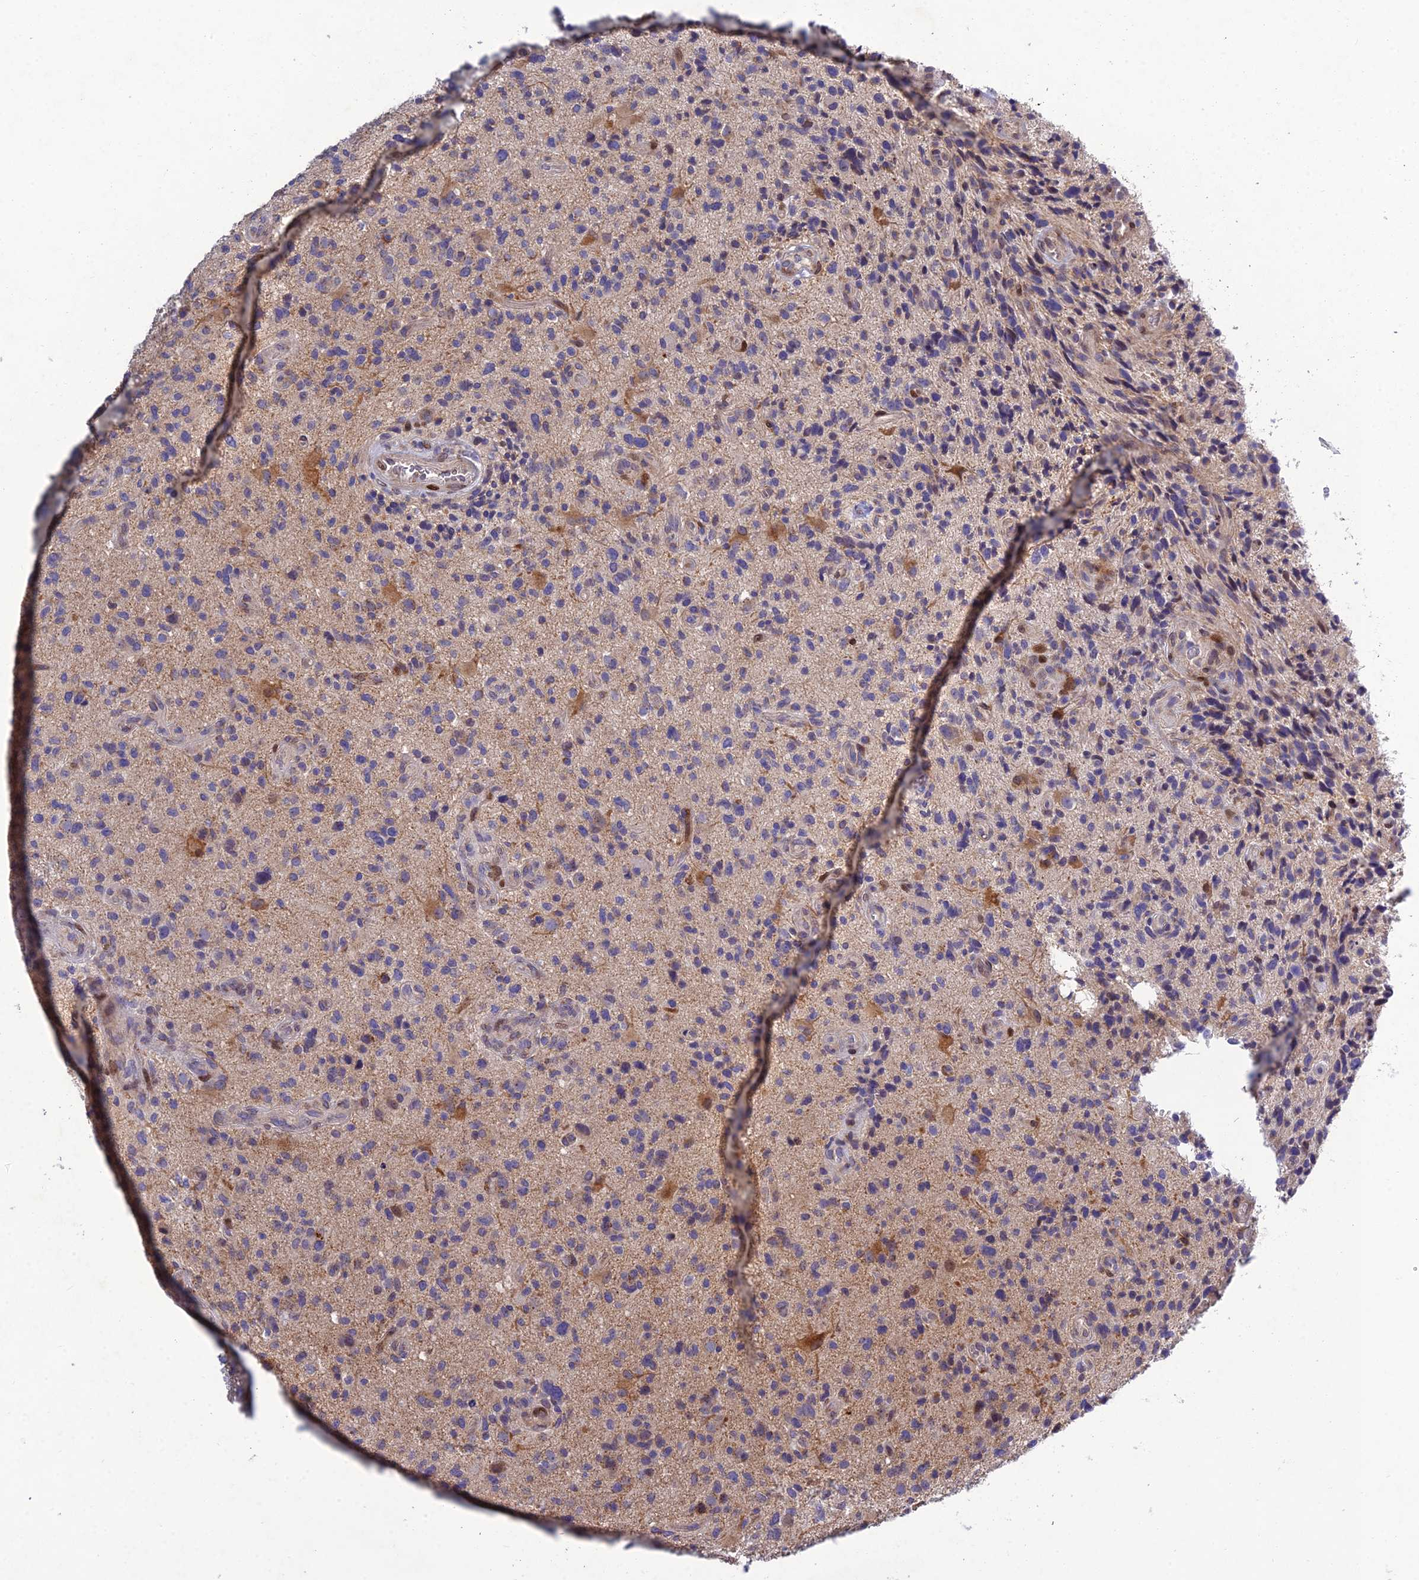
{"staining": {"intensity": "negative", "quantity": "none", "location": "none"}, "tissue": "glioma", "cell_type": "Tumor cells", "image_type": "cancer", "snomed": [{"axis": "morphology", "description": "Glioma, malignant, High grade"}, {"axis": "topography", "description": "Brain"}], "caption": "Human glioma stained for a protein using immunohistochemistry (IHC) demonstrates no positivity in tumor cells.", "gene": "MGAT2", "patient": {"sex": "male", "age": 47}}